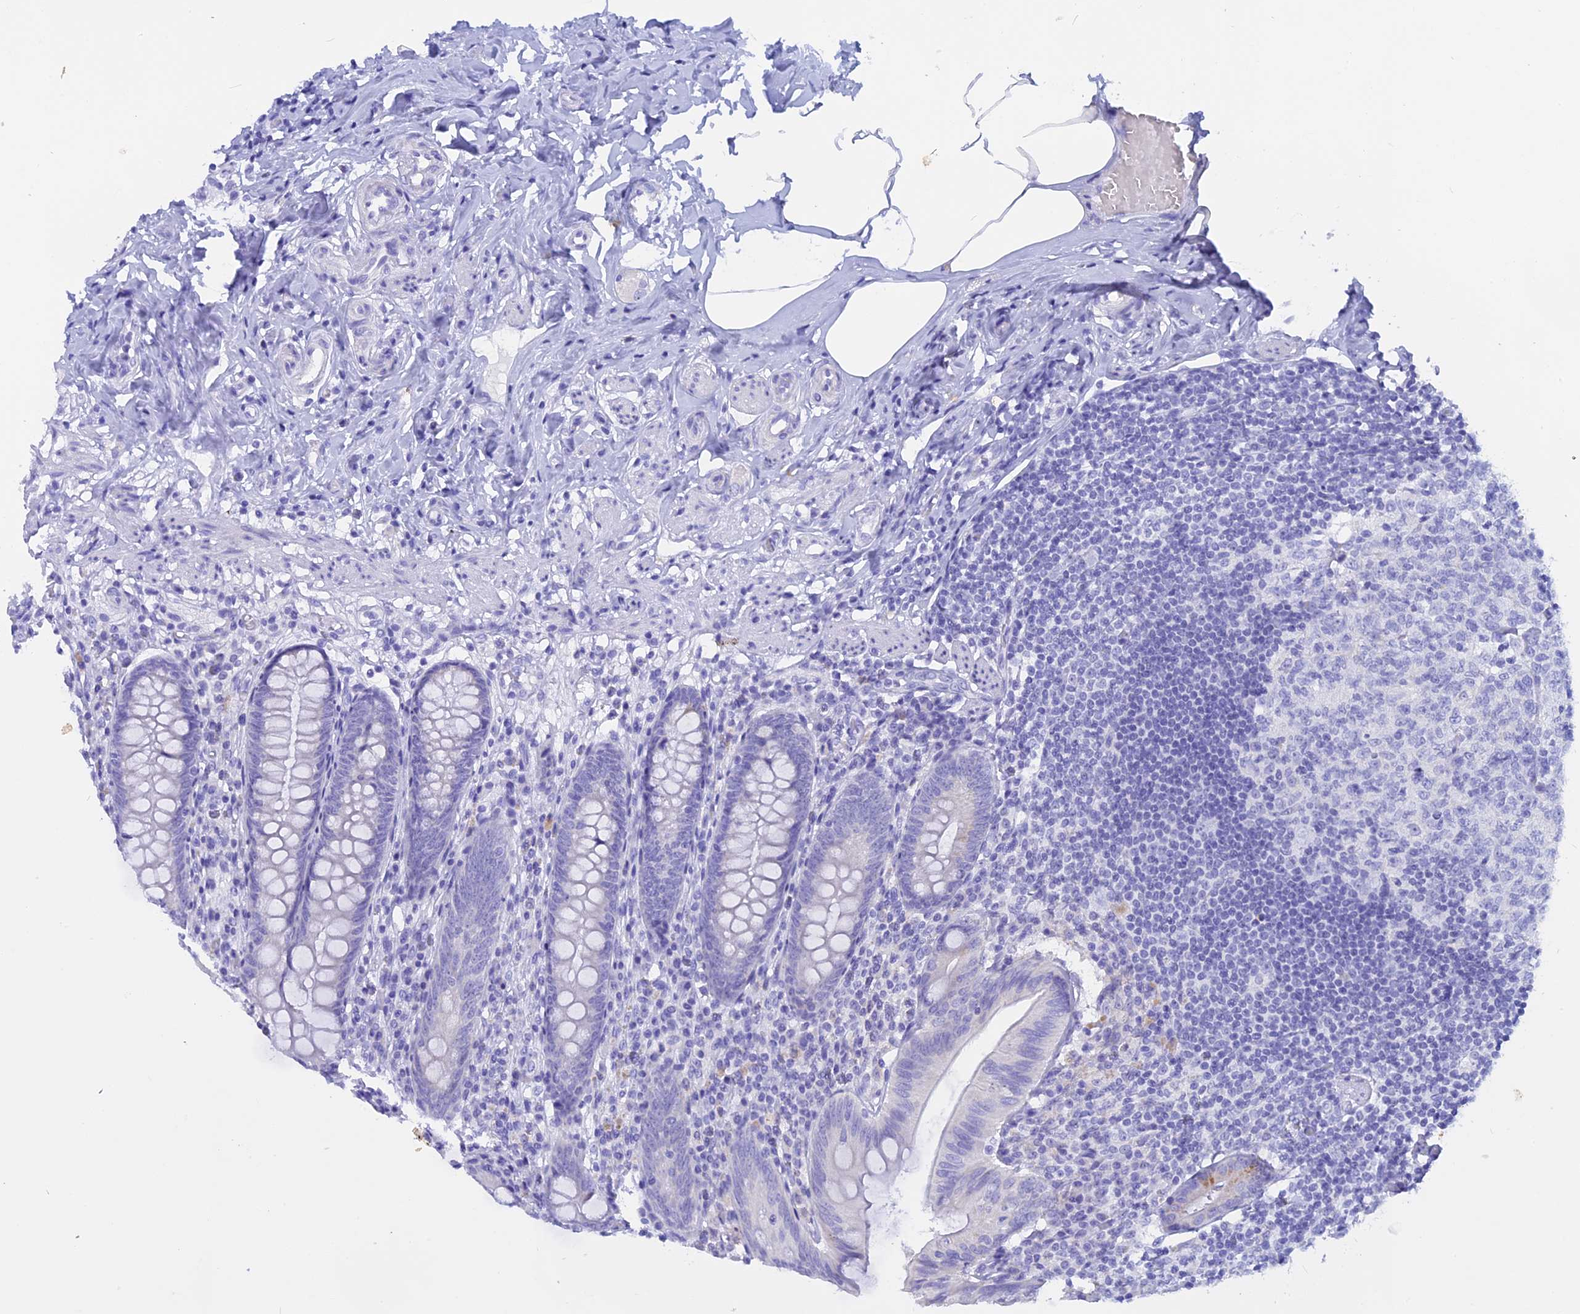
{"staining": {"intensity": "negative", "quantity": "none", "location": "none"}, "tissue": "appendix", "cell_type": "Glandular cells", "image_type": "normal", "snomed": [{"axis": "morphology", "description": "Normal tissue, NOS"}, {"axis": "topography", "description": "Appendix"}], "caption": "Glandular cells are negative for protein expression in normal human appendix. (Immunohistochemistry (ihc), brightfield microscopy, high magnification).", "gene": "ISCA1", "patient": {"sex": "male", "age": 55}}